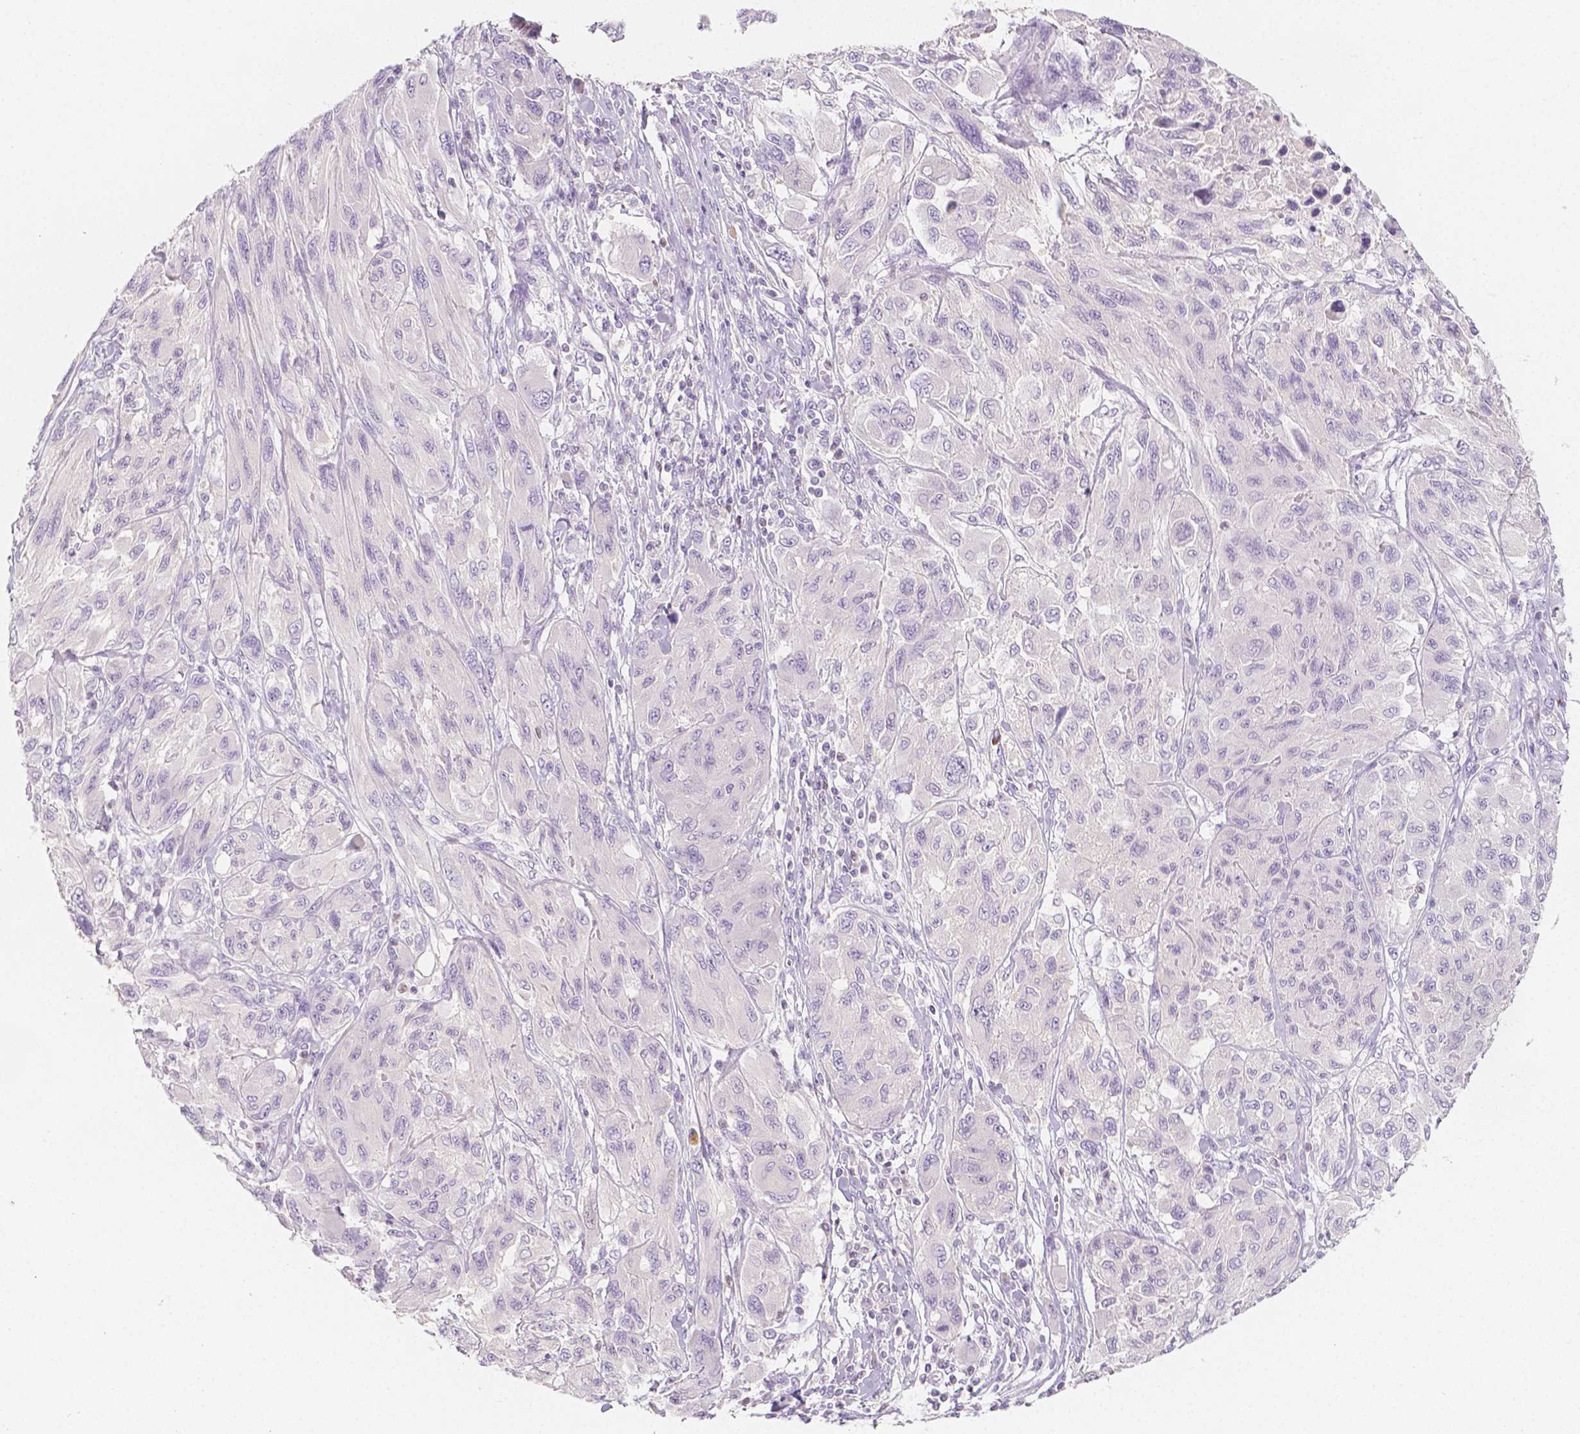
{"staining": {"intensity": "negative", "quantity": "none", "location": "none"}, "tissue": "melanoma", "cell_type": "Tumor cells", "image_type": "cancer", "snomed": [{"axis": "morphology", "description": "Malignant melanoma, NOS"}, {"axis": "topography", "description": "Skin"}], "caption": "An immunohistochemistry (IHC) photomicrograph of malignant melanoma is shown. There is no staining in tumor cells of malignant melanoma. Nuclei are stained in blue.", "gene": "BATF", "patient": {"sex": "female", "age": 91}}